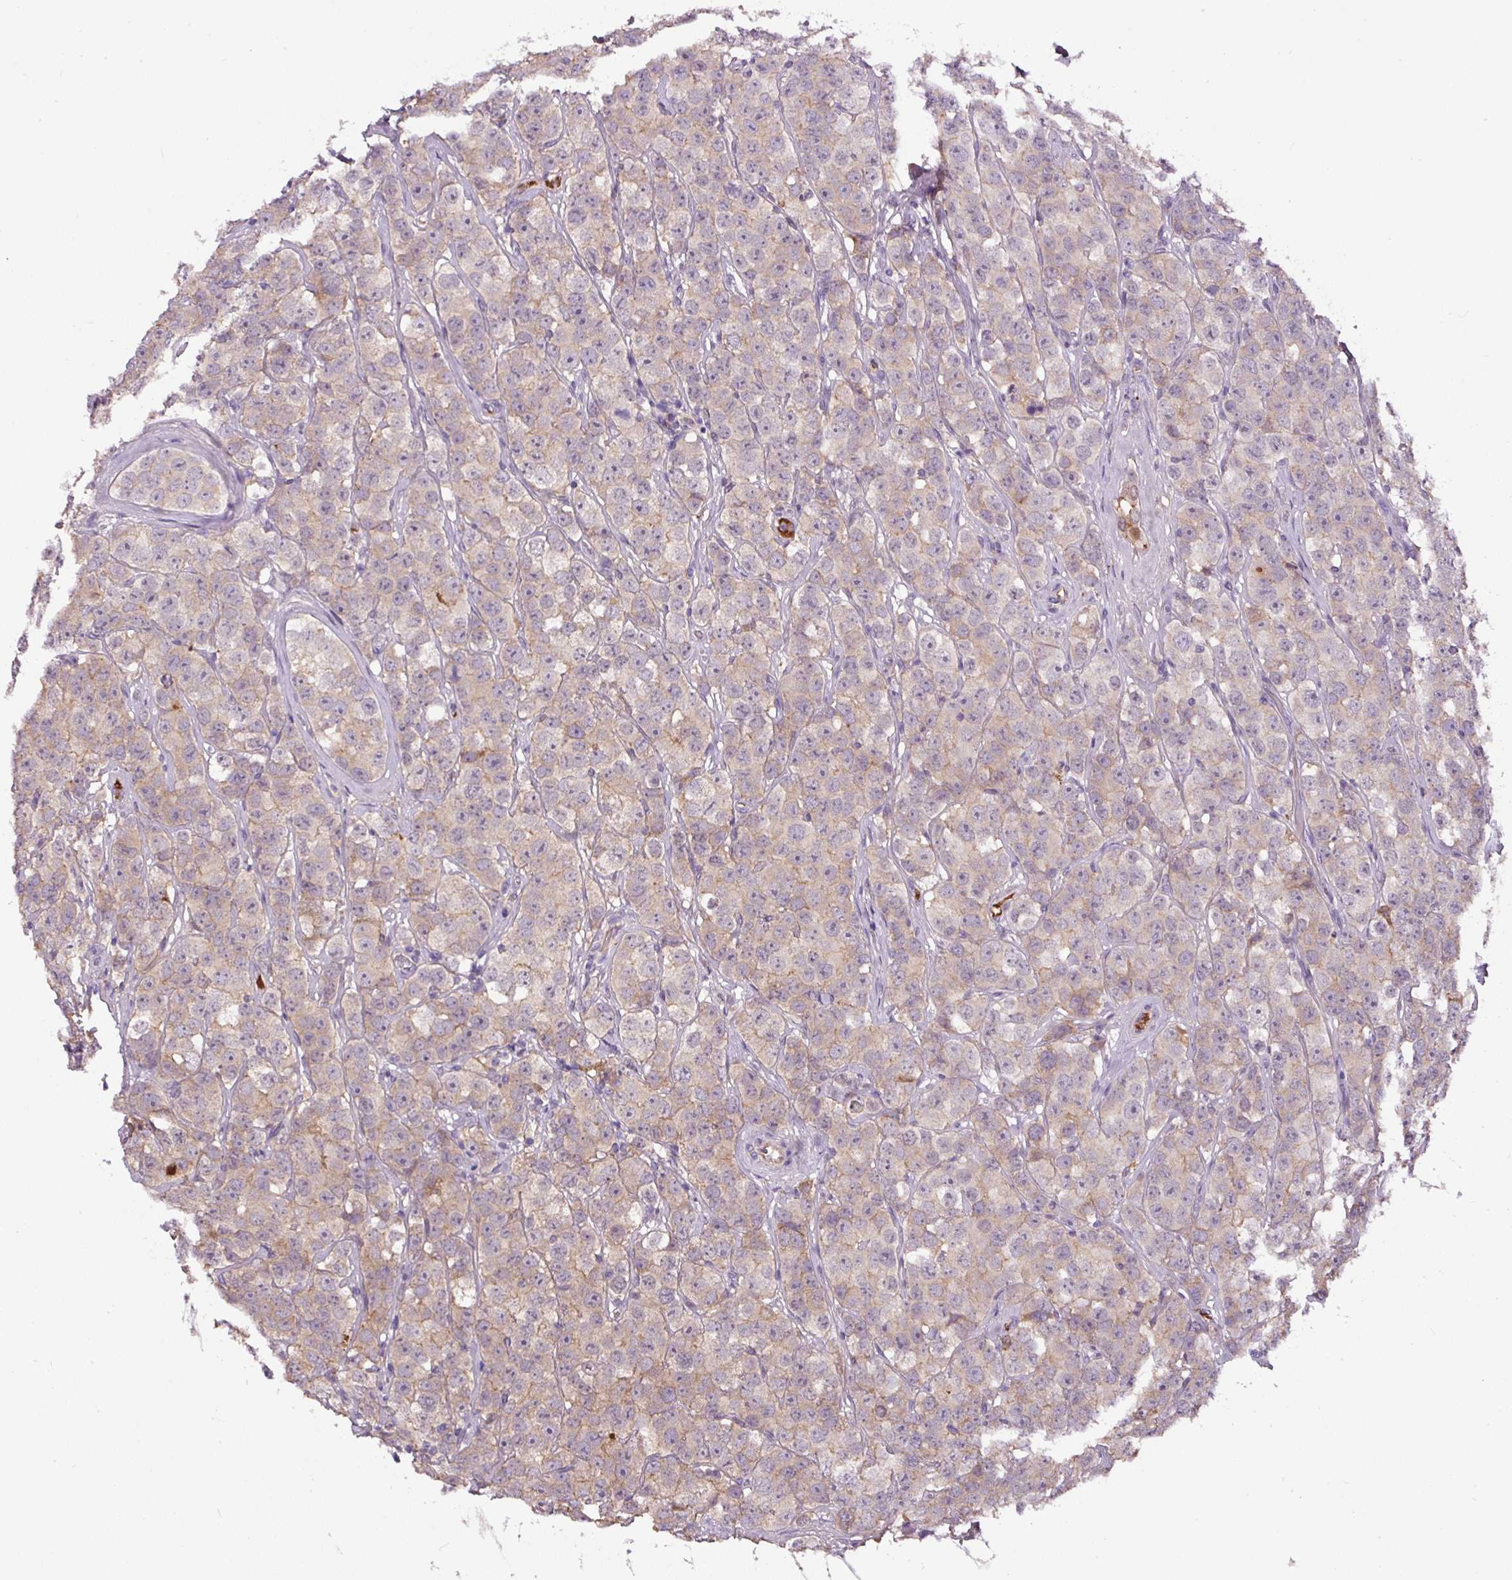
{"staining": {"intensity": "weak", "quantity": ">75%", "location": "cytoplasmic/membranous"}, "tissue": "testis cancer", "cell_type": "Tumor cells", "image_type": "cancer", "snomed": [{"axis": "morphology", "description": "Seminoma, NOS"}, {"axis": "topography", "description": "Testis"}], "caption": "Immunohistochemical staining of testis seminoma shows weak cytoplasmic/membranous protein positivity in approximately >75% of tumor cells.", "gene": "LRRC24", "patient": {"sex": "male", "age": 28}}